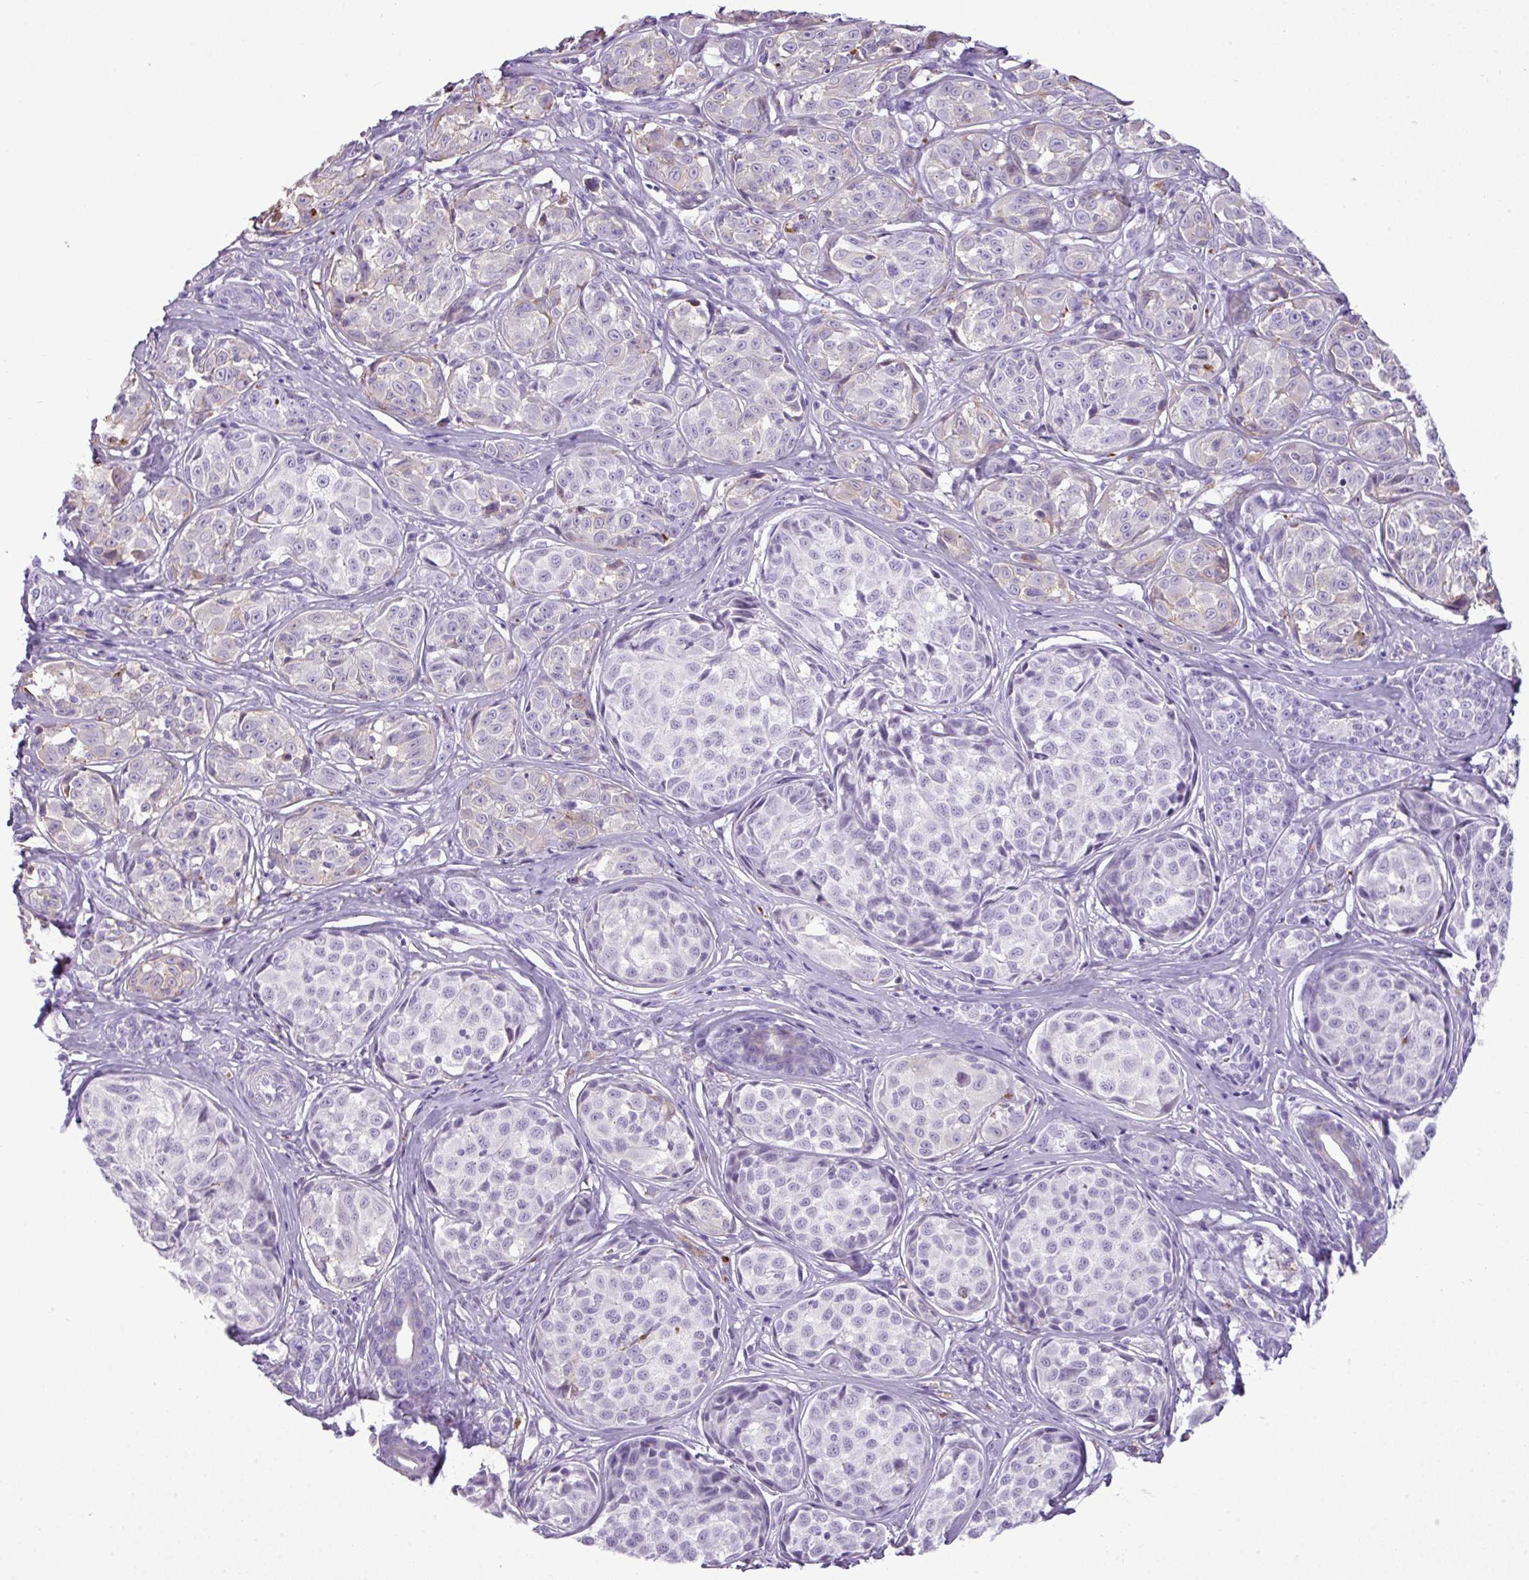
{"staining": {"intensity": "negative", "quantity": "none", "location": "none"}, "tissue": "melanoma", "cell_type": "Tumor cells", "image_type": "cancer", "snomed": [{"axis": "morphology", "description": "Malignant melanoma, NOS"}, {"axis": "topography", "description": "Skin"}], "caption": "Melanoma was stained to show a protein in brown. There is no significant positivity in tumor cells. Brightfield microscopy of IHC stained with DAB (3,3'-diaminobenzidine) (brown) and hematoxylin (blue), captured at high magnification.", "gene": "RBMXL2", "patient": {"sex": "female", "age": 35}}